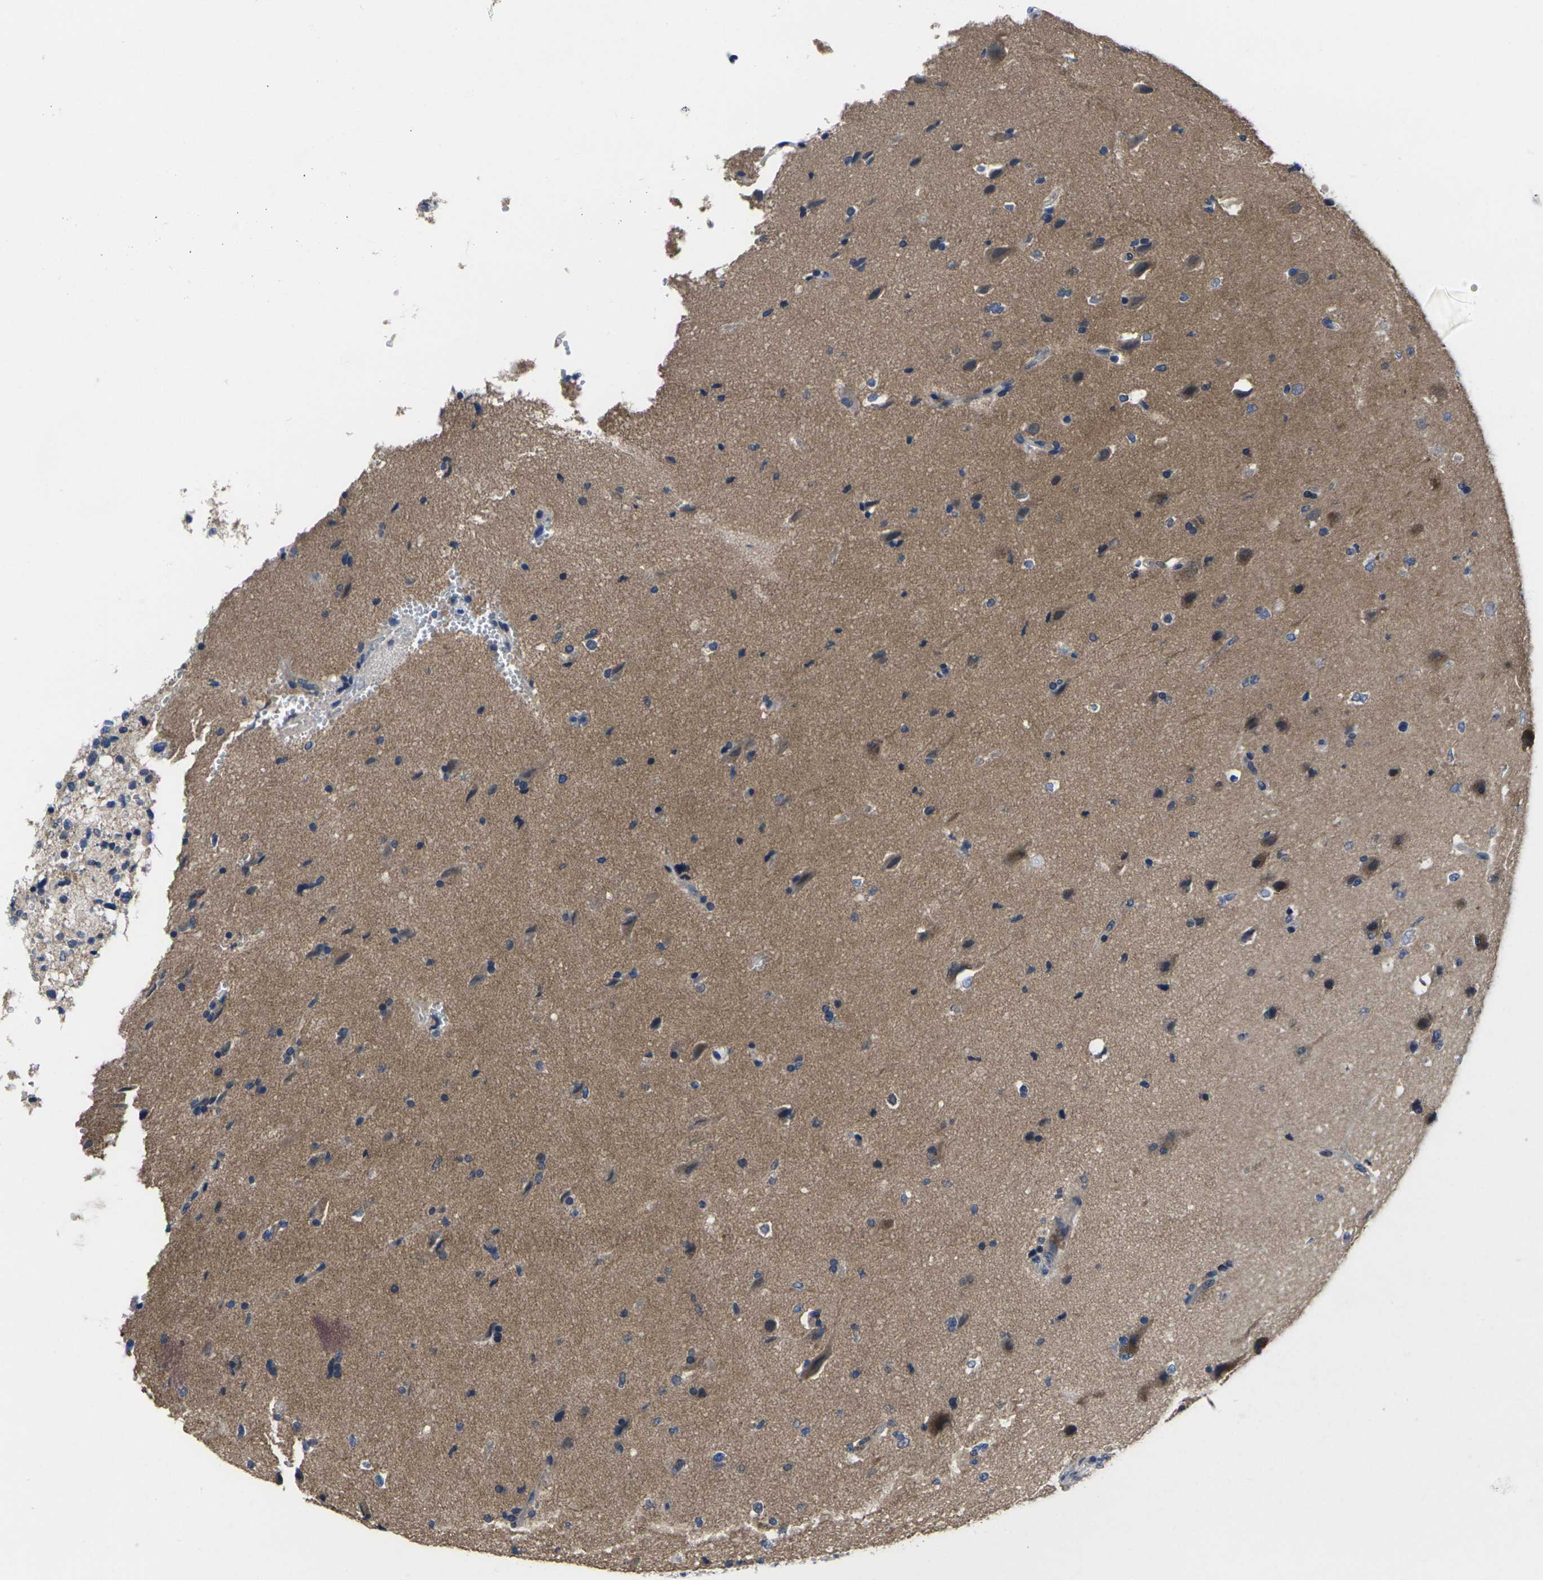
{"staining": {"intensity": "weak", "quantity": "<25%", "location": "cytoplasmic/membranous"}, "tissue": "glioma", "cell_type": "Tumor cells", "image_type": "cancer", "snomed": [{"axis": "morphology", "description": "Glioma, malignant, Low grade"}, {"axis": "topography", "description": "Brain"}], "caption": "IHC histopathology image of malignant glioma (low-grade) stained for a protein (brown), which demonstrates no expression in tumor cells.", "gene": "CYP2C8", "patient": {"sex": "female", "age": 37}}